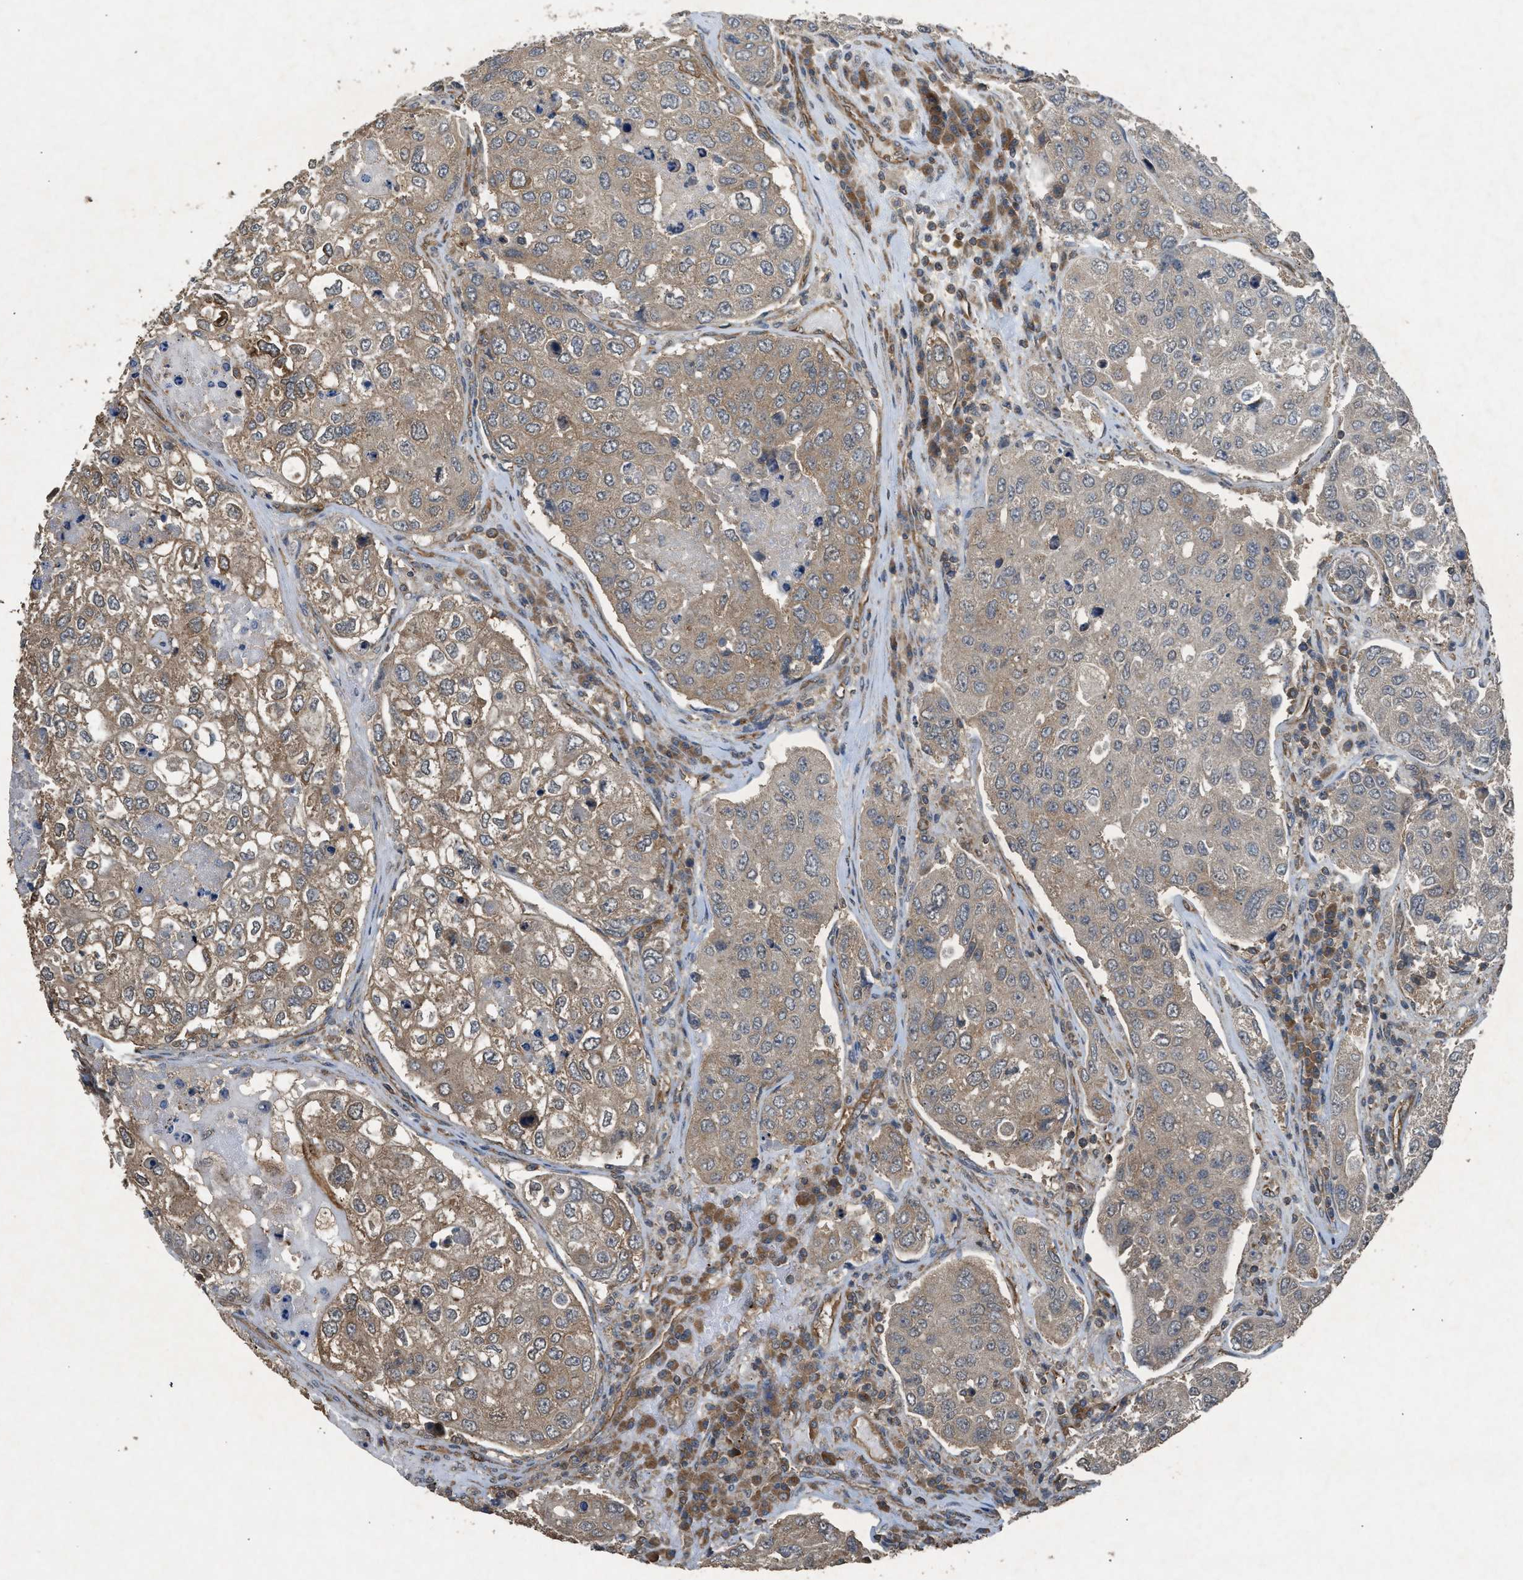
{"staining": {"intensity": "weak", "quantity": ">75%", "location": "cytoplasmic/membranous"}, "tissue": "urothelial cancer", "cell_type": "Tumor cells", "image_type": "cancer", "snomed": [{"axis": "morphology", "description": "Urothelial carcinoma, High grade"}, {"axis": "topography", "description": "Lymph node"}, {"axis": "topography", "description": "Urinary bladder"}], "caption": "Brown immunohistochemical staining in urothelial cancer reveals weak cytoplasmic/membranous staining in about >75% of tumor cells.", "gene": "HIP1R", "patient": {"sex": "male", "age": 51}}